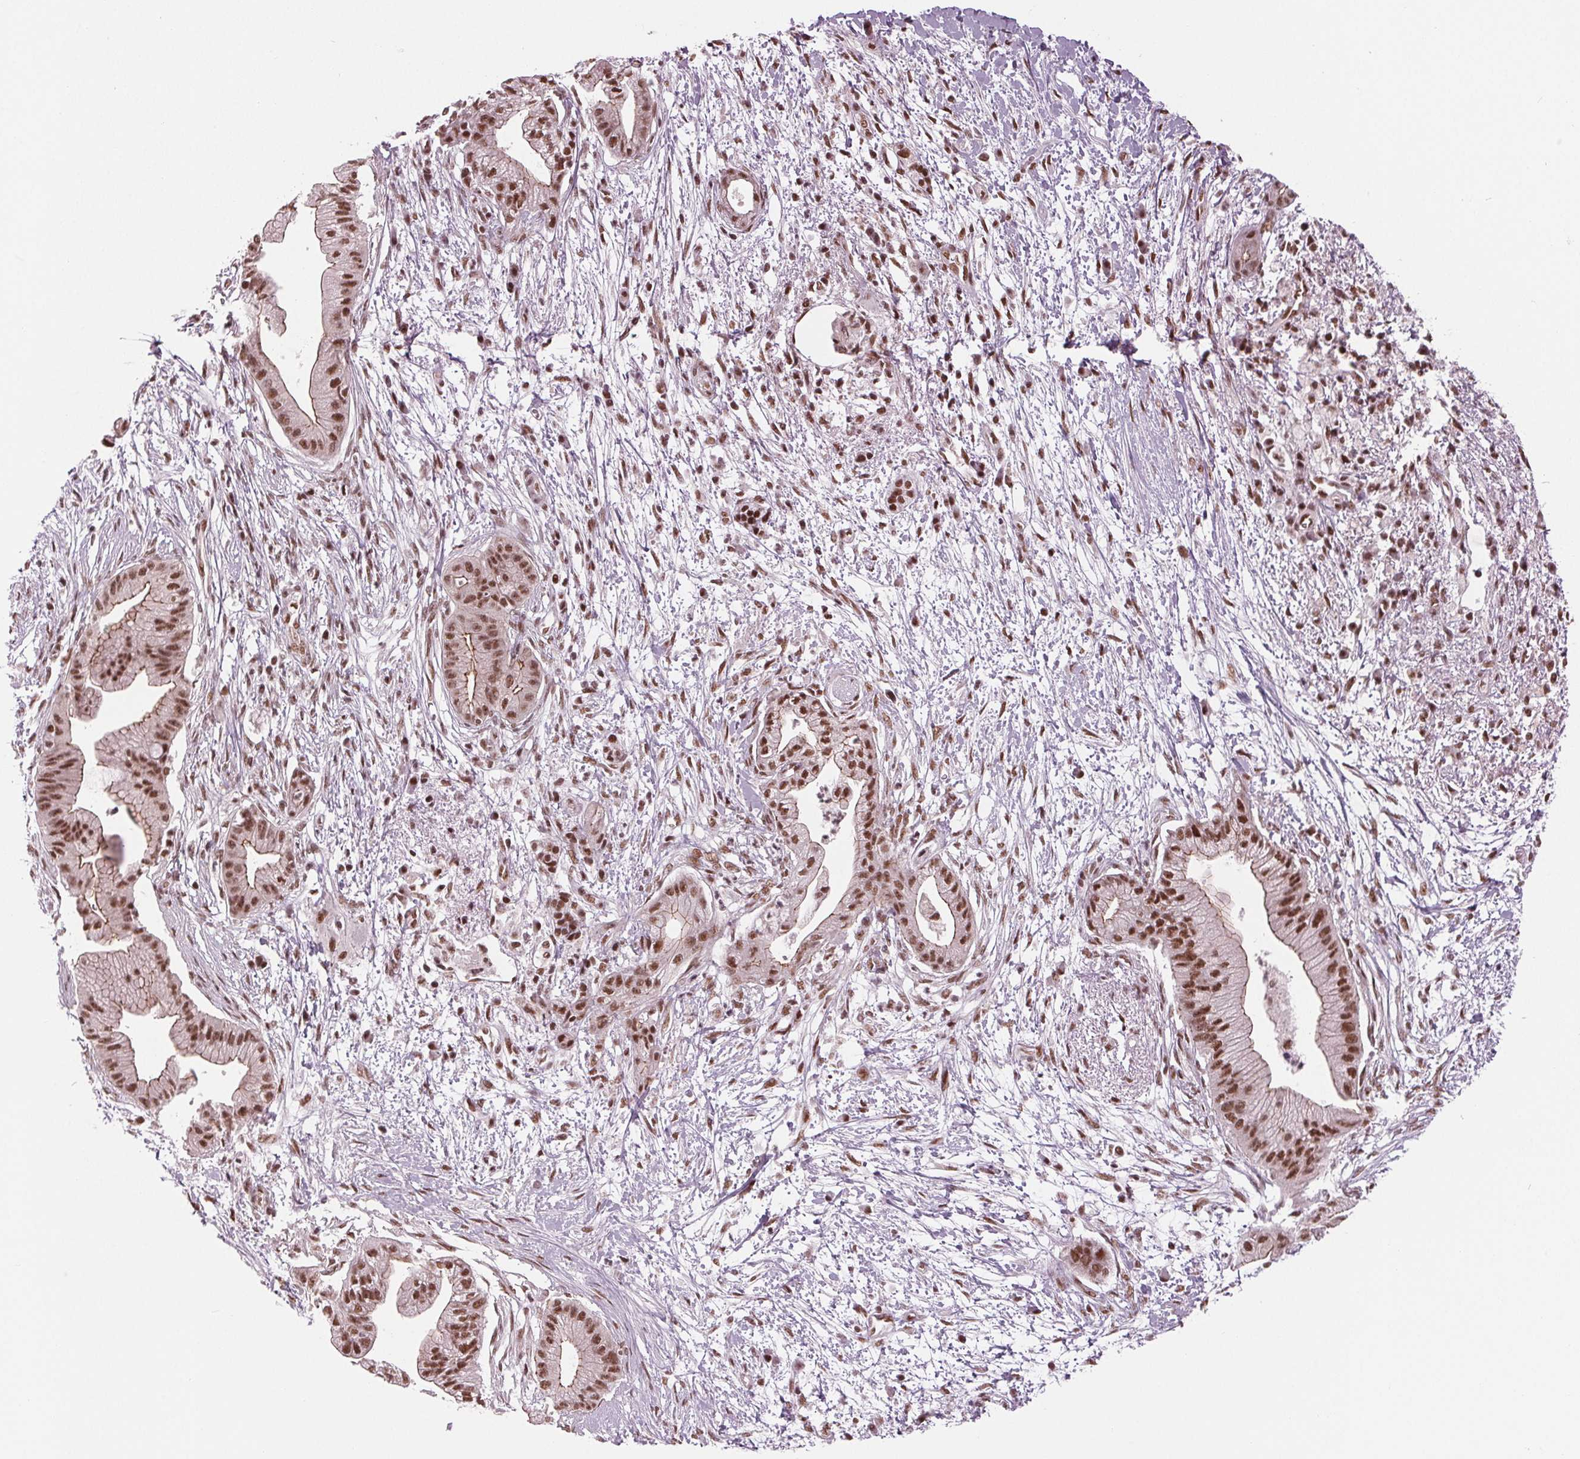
{"staining": {"intensity": "moderate", "quantity": ">75%", "location": "cytoplasmic/membranous,nuclear"}, "tissue": "pancreatic cancer", "cell_type": "Tumor cells", "image_type": "cancer", "snomed": [{"axis": "morphology", "description": "Normal tissue, NOS"}, {"axis": "morphology", "description": "Adenocarcinoma, NOS"}, {"axis": "topography", "description": "Lymph node"}, {"axis": "topography", "description": "Pancreas"}], "caption": "Pancreatic cancer stained with a protein marker demonstrates moderate staining in tumor cells.", "gene": "LSM2", "patient": {"sex": "female", "age": 58}}